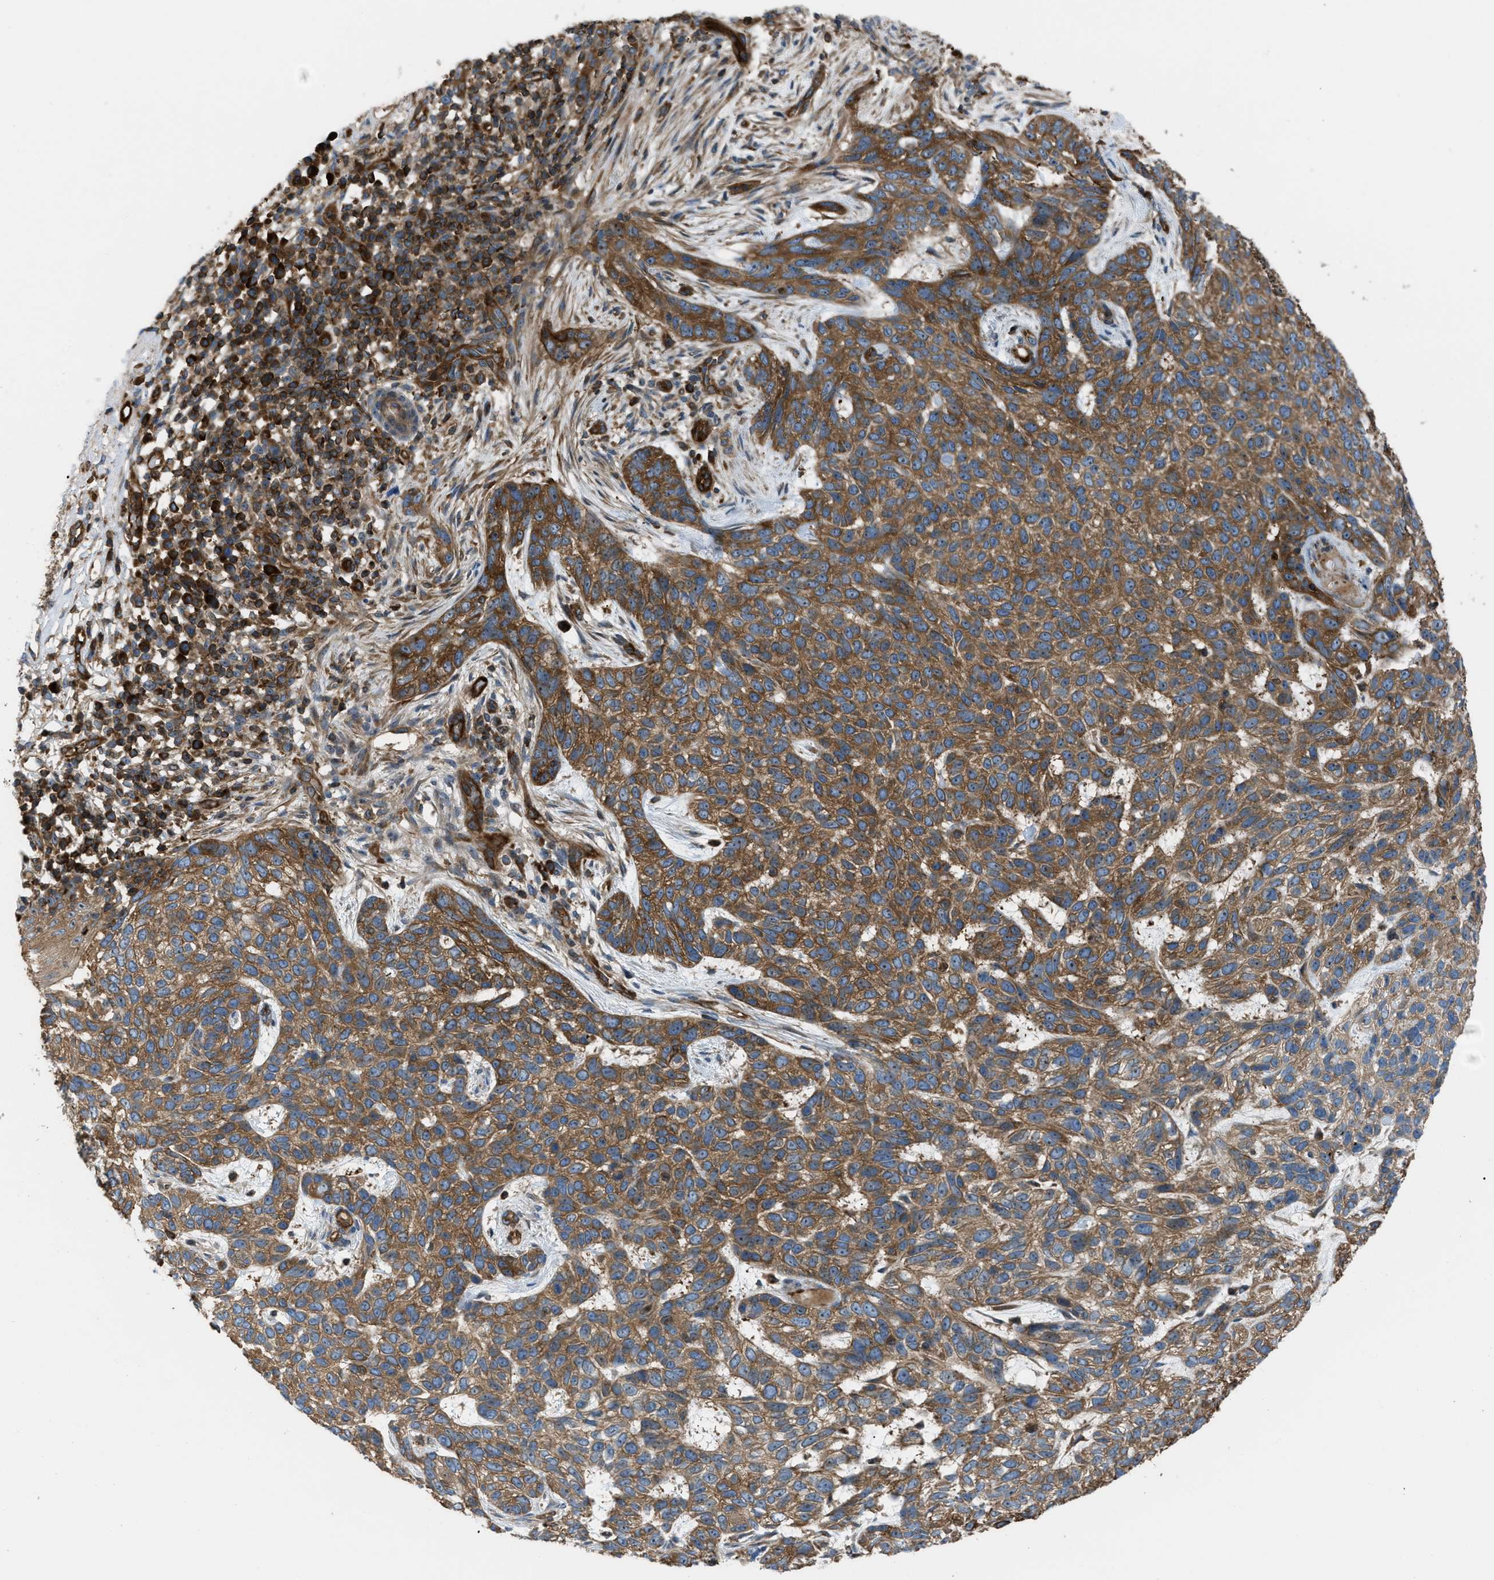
{"staining": {"intensity": "moderate", "quantity": ">75%", "location": "cytoplasmic/membranous"}, "tissue": "skin cancer", "cell_type": "Tumor cells", "image_type": "cancer", "snomed": [{"axis": "morphology", "description": "Normal tissue, NOS"}, {"axis": "morphology", "description": "Basal cell carcinoma"}, {"axis": "topography", "description": "Skin"}], "caption": "This is an image of immunohistochemistry (IHC) staining of skin cancer, which shows moderate staining in the cytoplasmic/membranous of tumor cells.", "gene": "ATP2A3", "patient": {"sex": "male", "age": 79}}